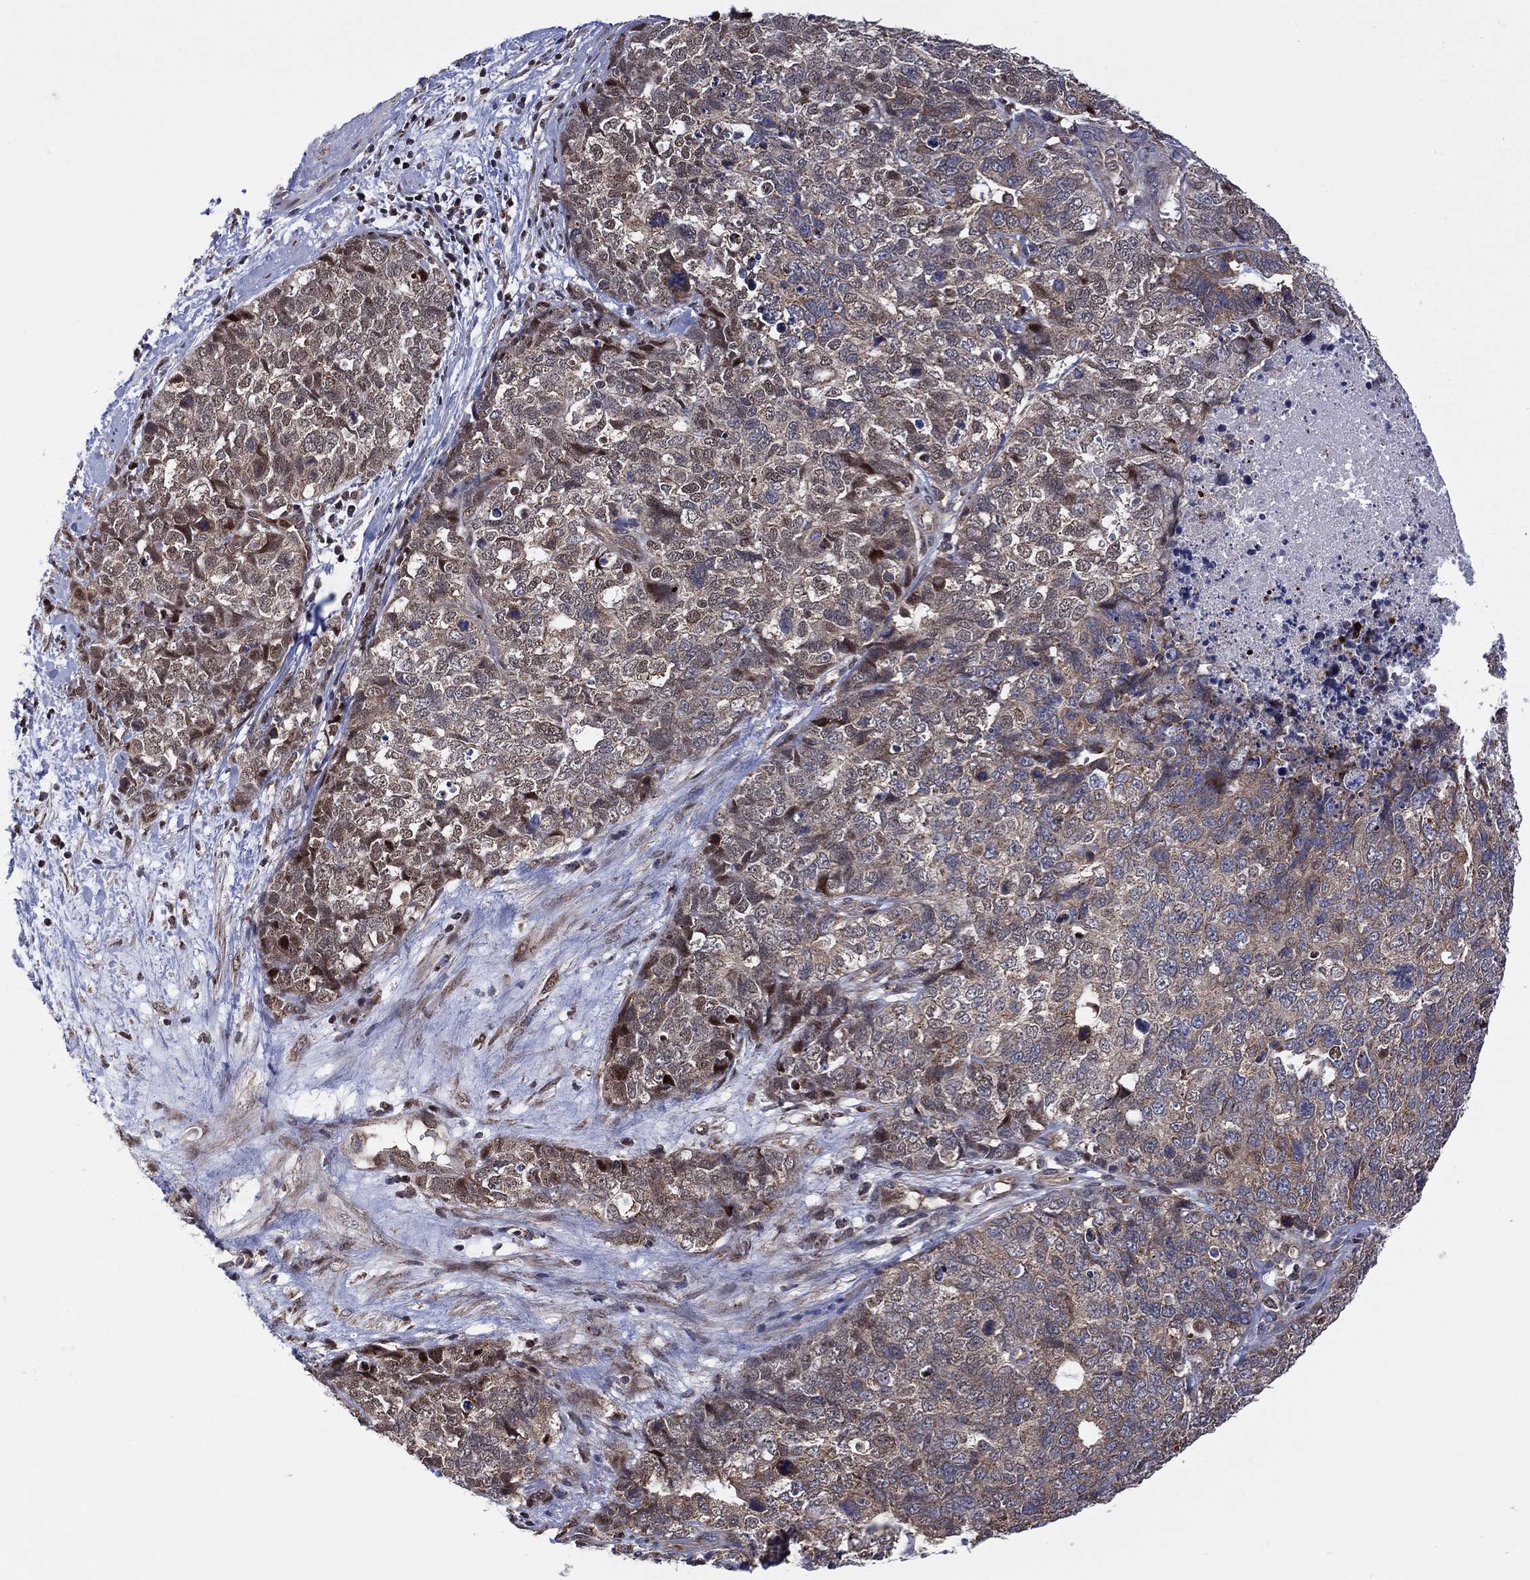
{"staining": {"intensity": "weak", "quantity": "25%-75%", "location": "cytoplasmic/membranous"}, "tissue": "cervical cancer", "cell_type": "Tumor cells", "image_type": "cancer", "snomed": [{"axis": "morphology", "description": "Squamous cell carcinoma, NOS"}, {"axis": "topography", "description": "Cervix"}], "caption": "IHC of human cervical cancer (squamous cell carcinoma) reveals low levels of weak cytoplasmic/membranous expression in approximately 25%-75% of tumor cells.", "gene": "PIDD1", "patient": {"sex": "female", "age": 63}}